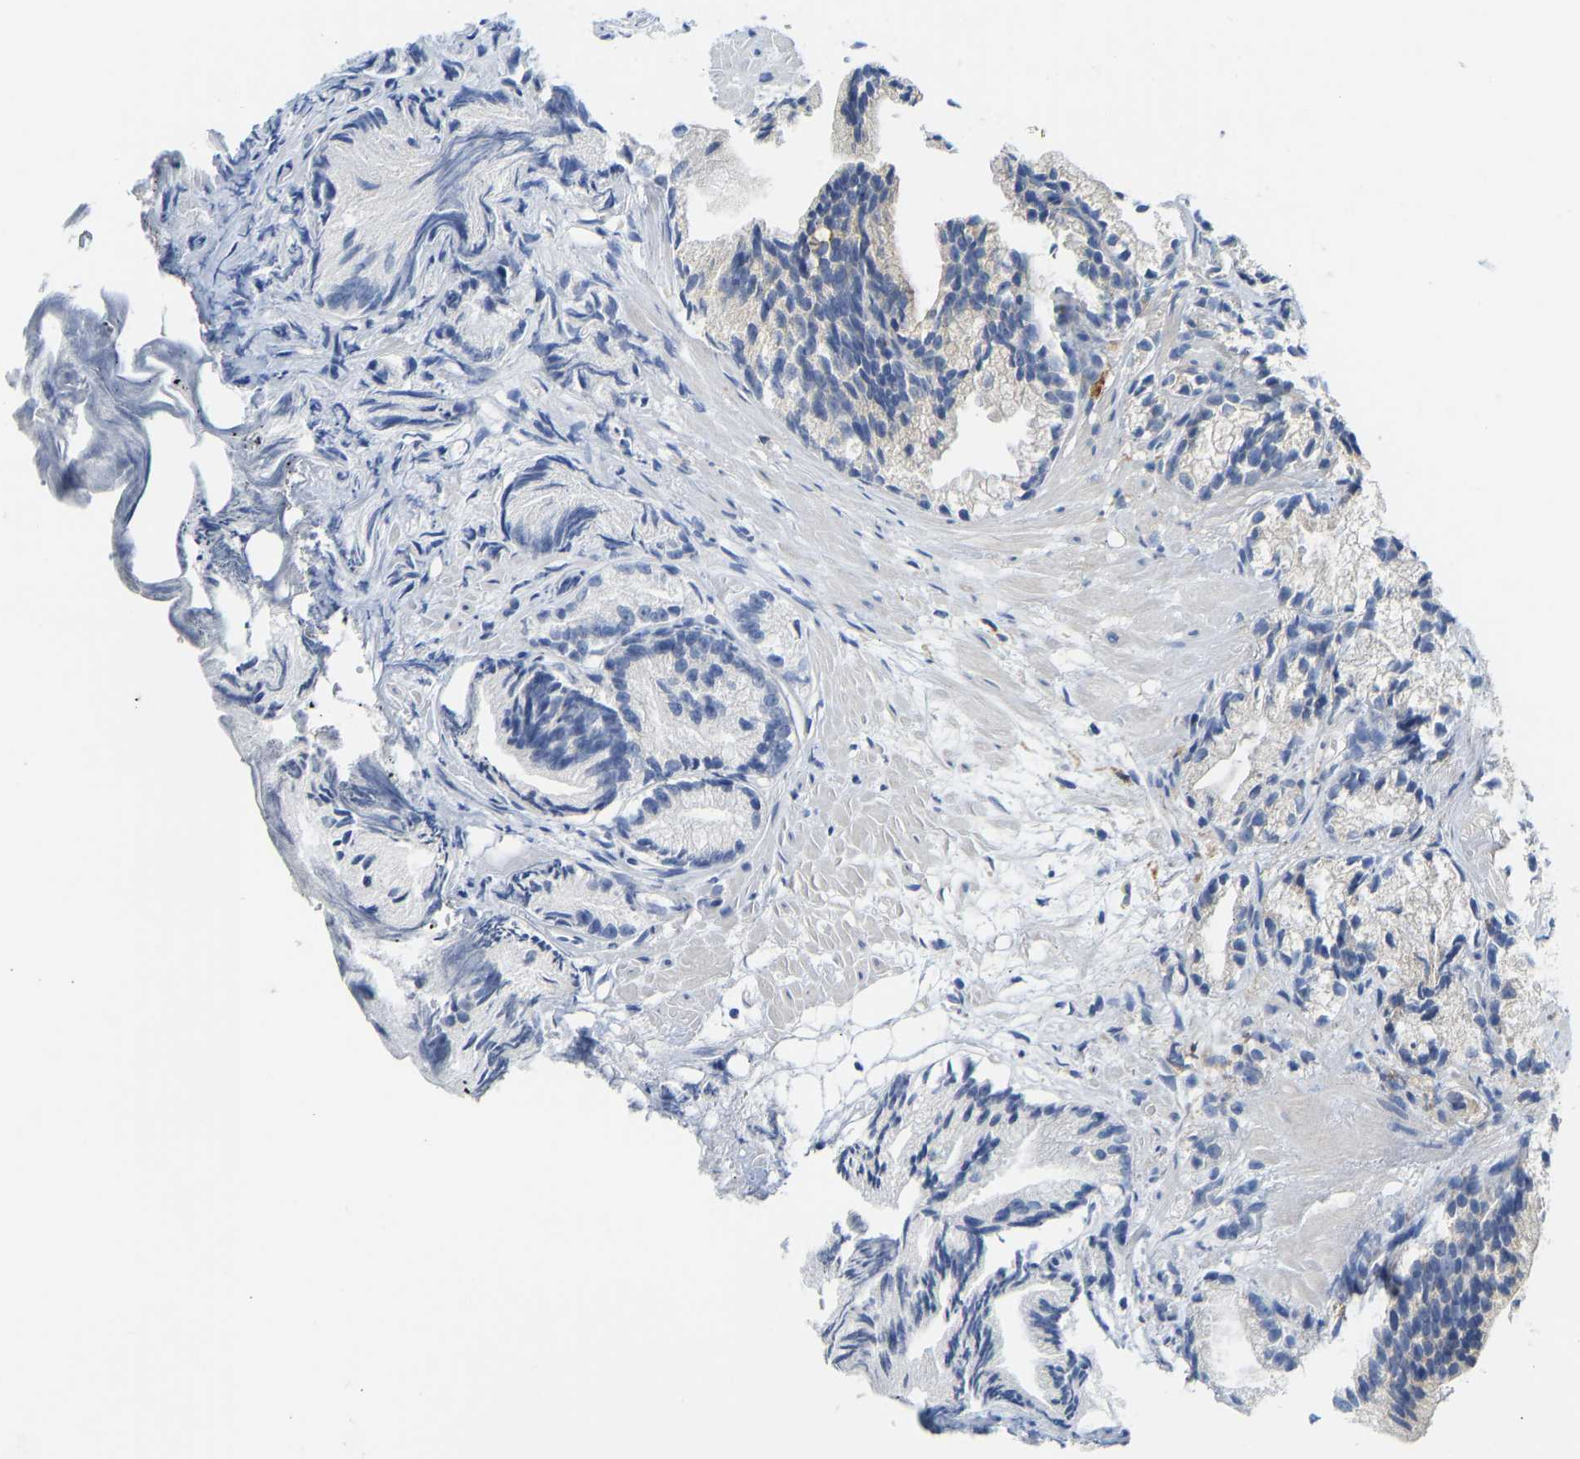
{"staining": {"intensity": "negative", "quantity": "none", "location": "none"}, "tissue": "prostate cancer", "cell_type": "Tumor cells", "image_type": "cancer", "snomed": [{"axis": "morphology", "description": "Adenocarcinoma, Low grade"}, {"axis": "topography", "description": "Prostate"}], "caption": "This is an IHC photomicrograph of human prostate cancer (adenocarcinoma (low-grade)). There is no staining in tumor cells.", "gene": "ATP6V1E1", "patient": {"sex": "male", "age": 89}}